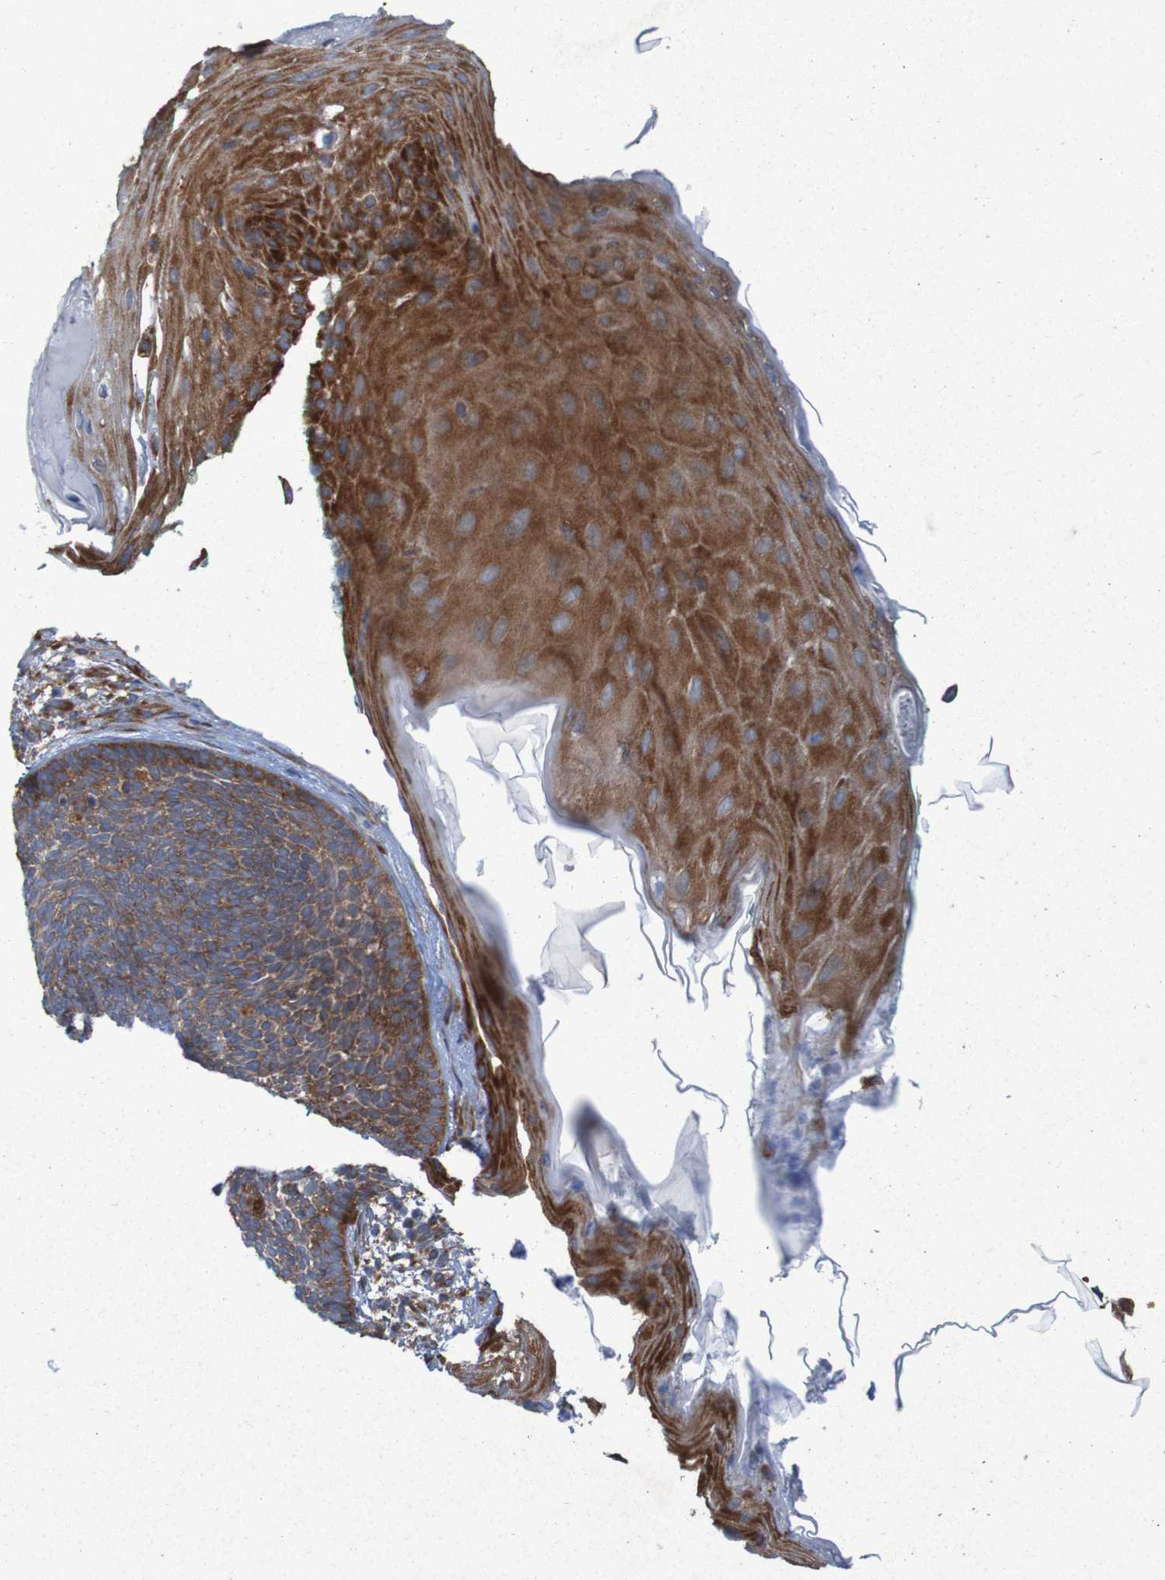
{"staining": {"intensity": "moderate", "quantity": ">75%", "location": "cytoplasmic/membranous"}, "tissue": "skin cancer", "cell_type": "Tumor cells", "image_type": "cancer", "snomed": [{"axis": "morphology", "description": "Basal cell carcinoma"}, {"axis": "topography", "description": "Skin"}], "caption": "Immunohistochemical staining of human basal cell carcinoma (skin) displays moderate cytoplasmic/membranous protein expression in about >75% of tumor cells. Ihc stains the protein in brown and the nuclei are stained blue.", "gene": "RPL10", "patient": {"sex": "female", "age": 70}}